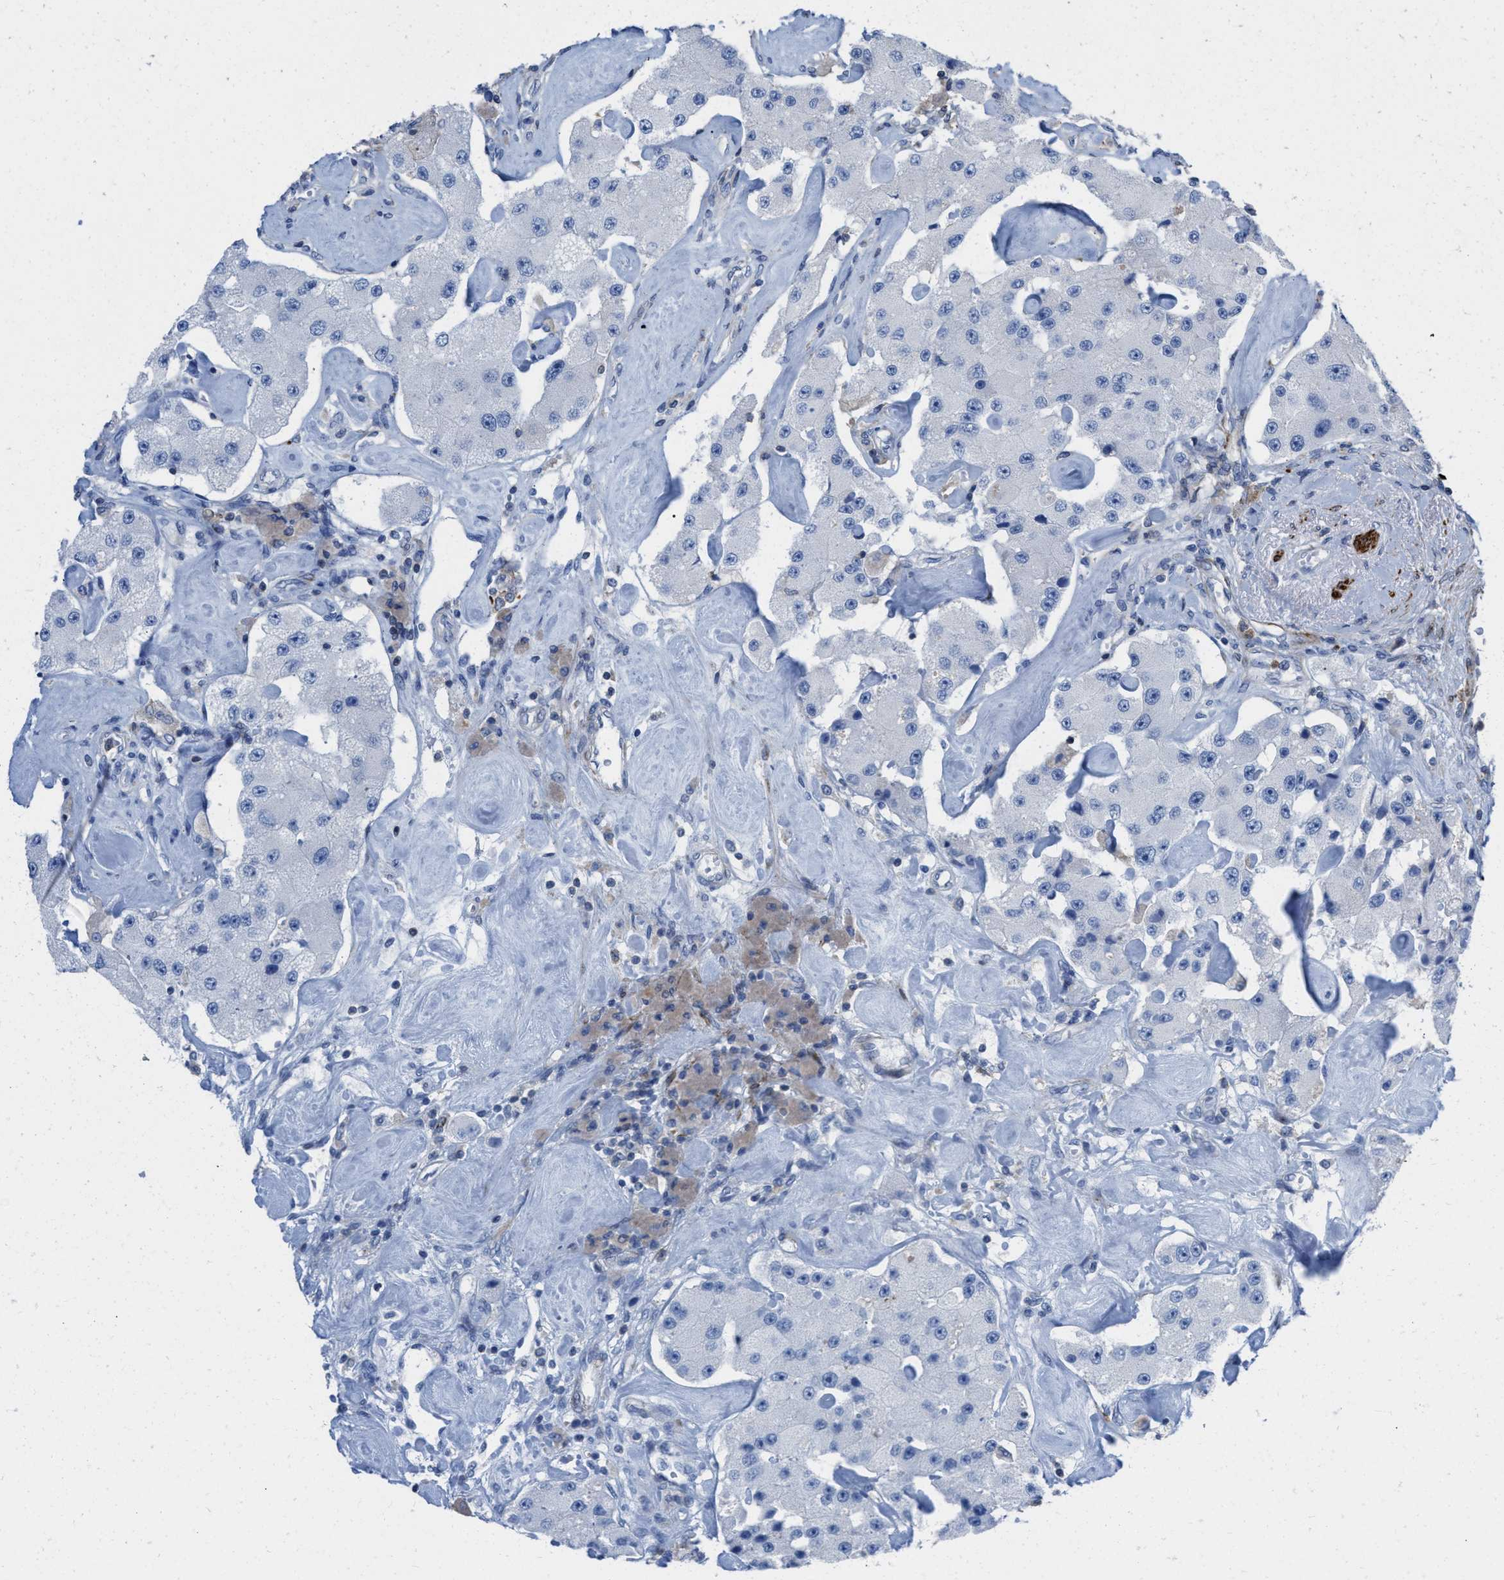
{"staining": {"intensity": "negative", "quantity": "none", "location": "none"}, "tissue": "carcinoid", "cell_type": "Tumor cells", "image_type": "cancer", "snomed": [{"axis": "morphology", "description": "Carcinoid, malignant, NOS"}, {"axis": "topography", "description": "Pancreas"}], "caption": "Tumor cells show no significant staining in carcinoid.", "gene": "PRMT2", "patient": {"sex": "male", "age": 41}}